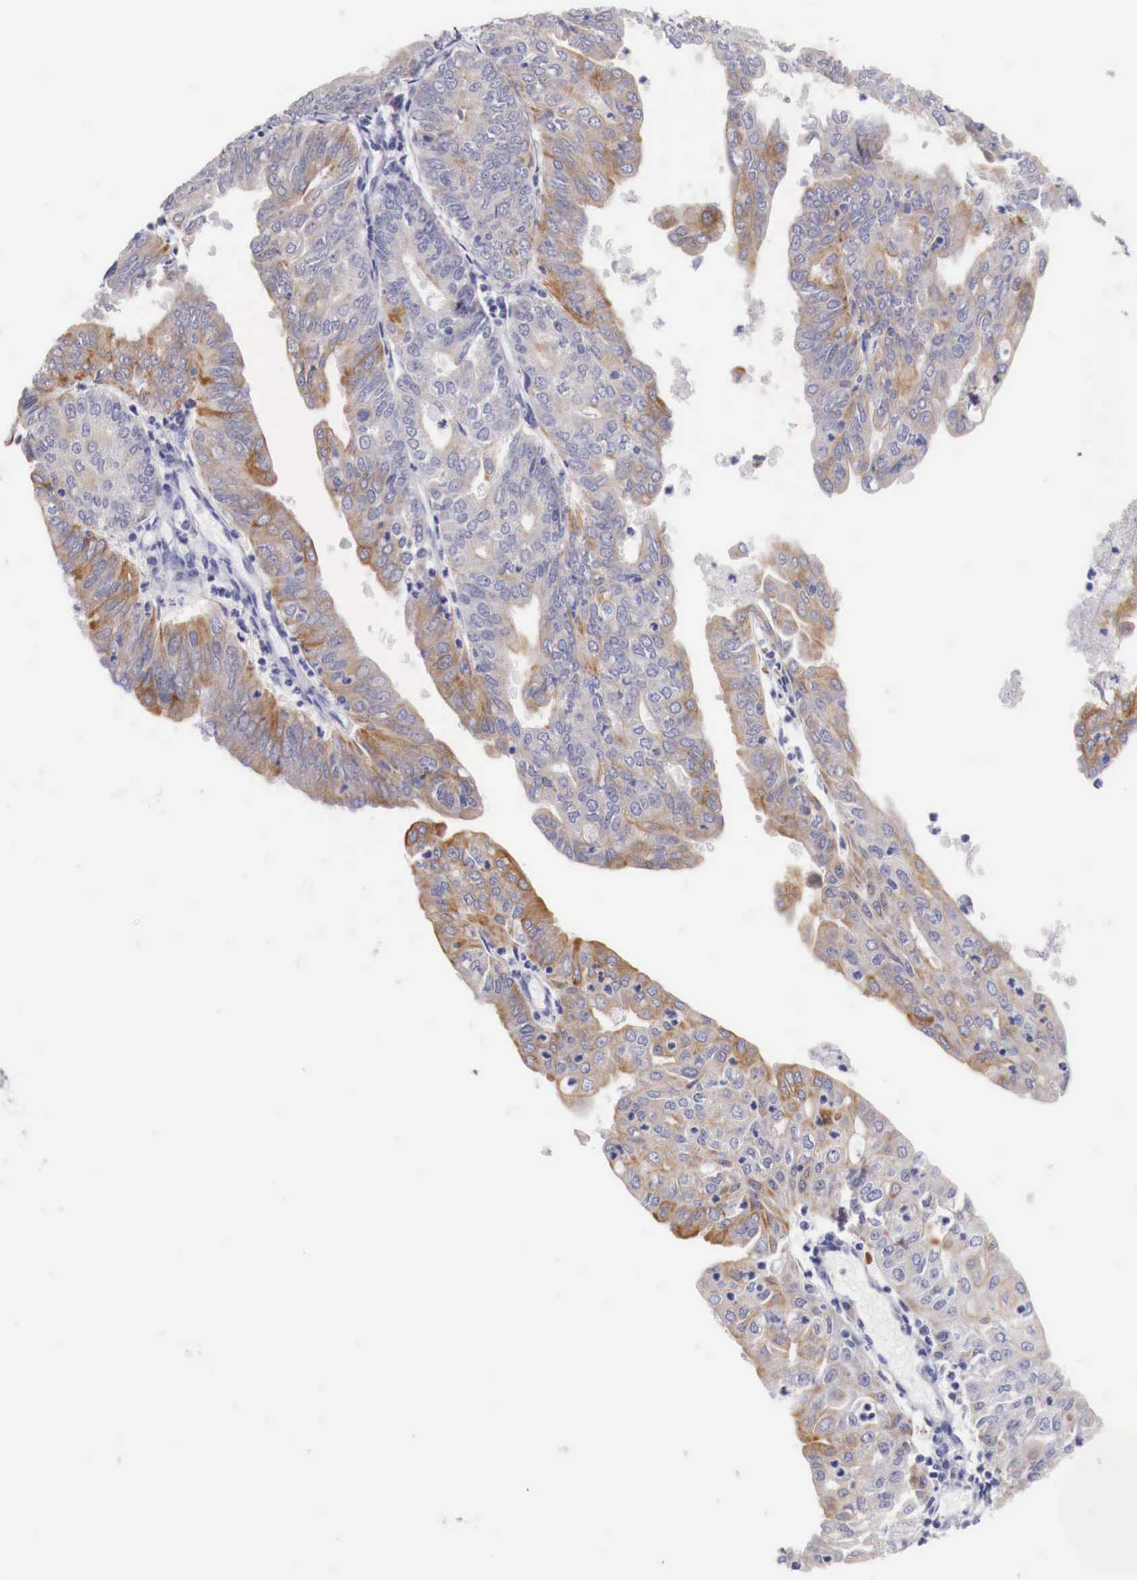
{"staining": {"intensity": "moderate", "quantity": ">75%", "location": "cytoplasmic/membranous"}, "tissue": "endometrial cancer", "cell_type": "Tumor cells", "image_type": "cancer", "snomed": [{"axis": "morphology", "description": "Adenocarcinoma, NOS"}, {"axis": "topography", "description": "Endometrium"}], "caption": "Immunohistochemistry micrograph of adenocarcinoma (endometrial) stained for a protein (brown), which shows medium levels of moderate cytoplasmic/membranous expression in about >75% of tumor cells.", "gene": "NREP", "patient": {"sex": "female", "age": 79}}